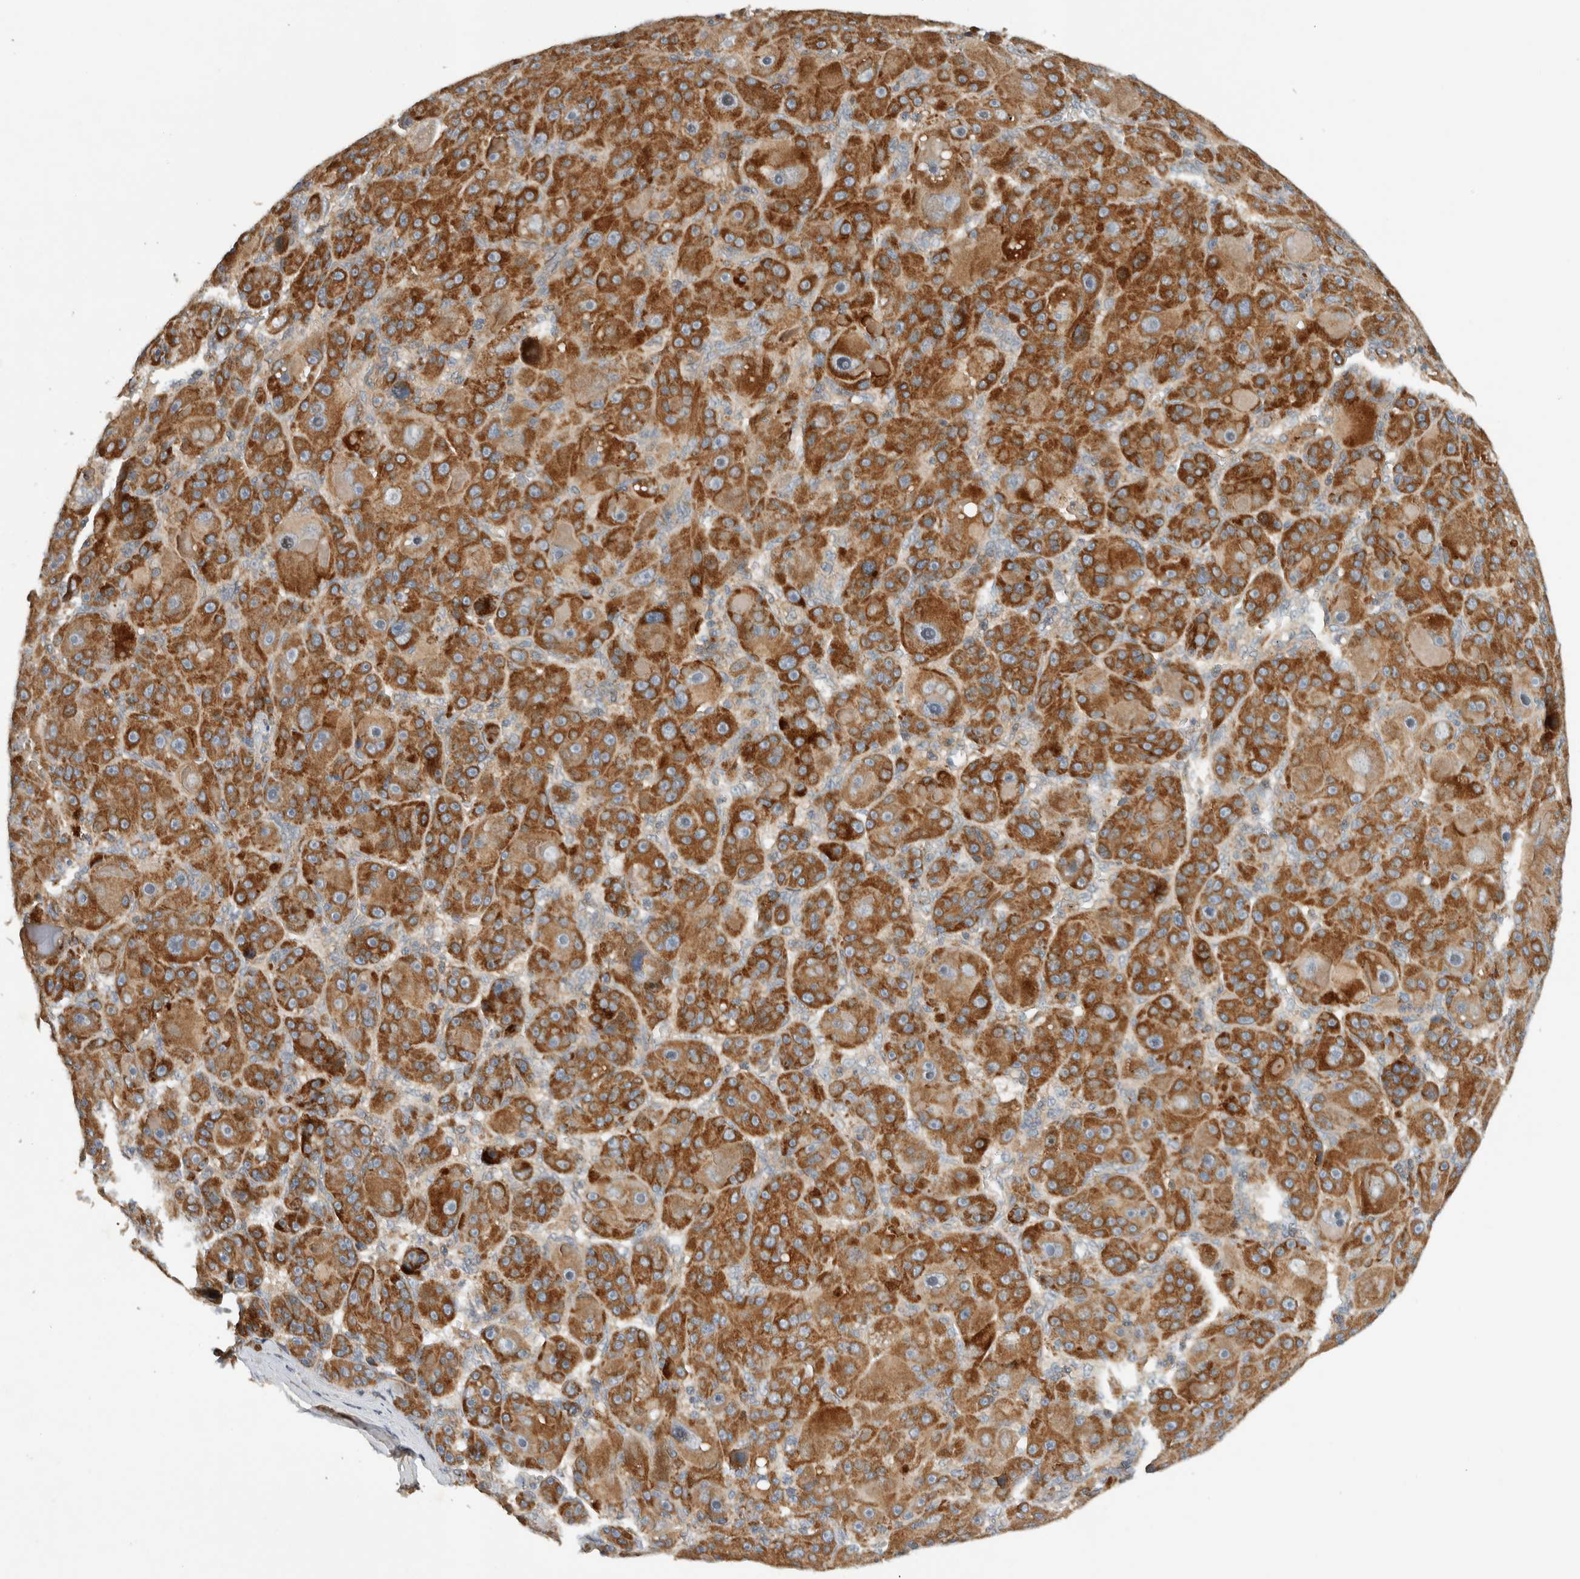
{"staining": {"intensity": "strong", "quantity": "25%-75%", "location": "cytoplasmic/membranous"}, "tissue": "liver cancer", "cell_type": "Tumor cells", "image_type": "cancer", "snomed": [{"axis": "morphology", "description": "Carcinoma, Hepatocellular, NOS"}, {"axis": "topography", "description": "Liver"}], "caption": "The micrograph exhibits staining of liver cancer (hepatocellular carcinoma), revealing strong cytoplasmic/membranous protein positivity (brown color) within tumor cells. (DAB = brown stain, brightfield microscopy at high magnification).", "gene": "ARMC9", "patient": {"sex": "male", "age": 76}}